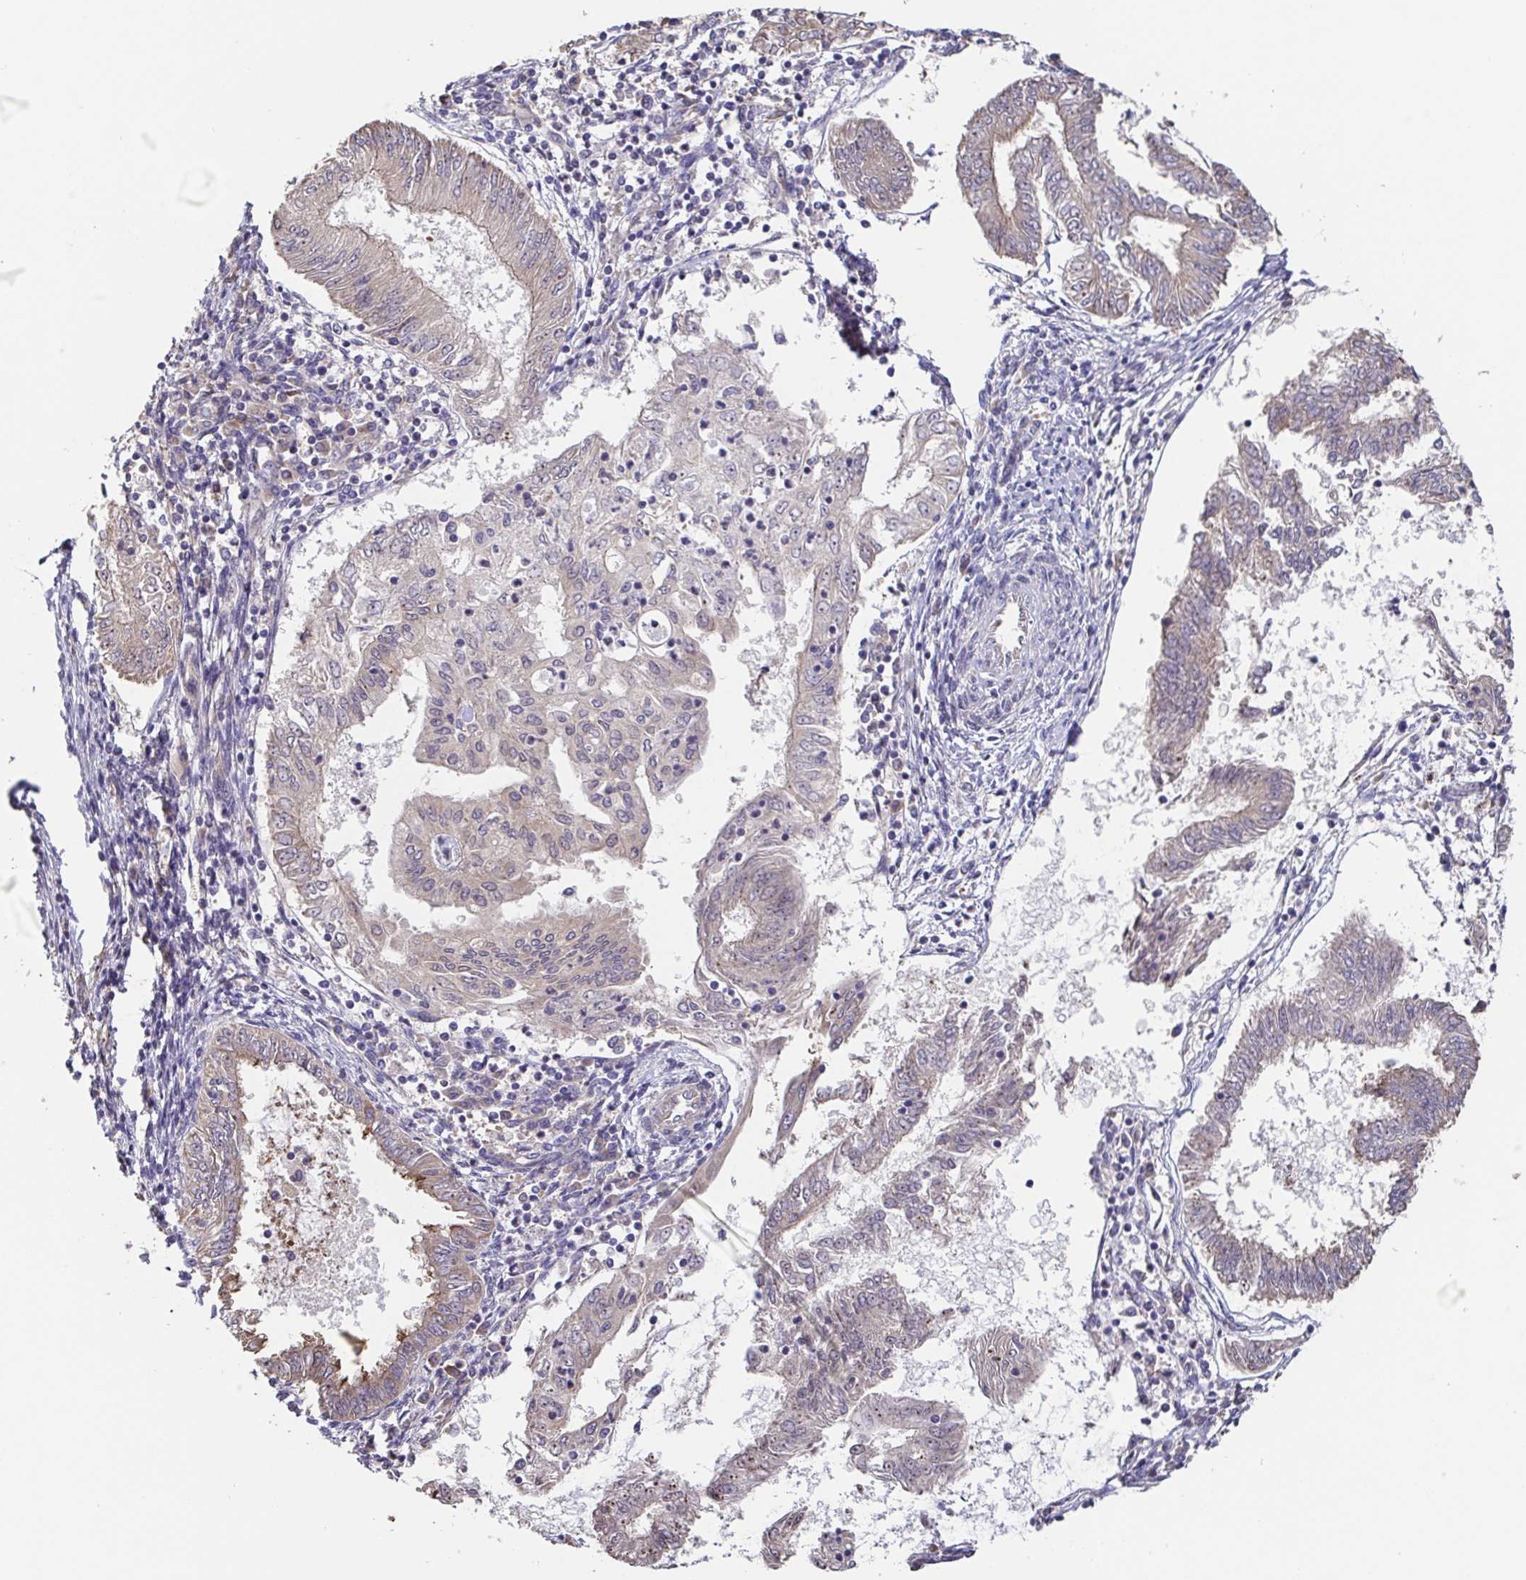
{"staining": {"intensity": "weak", "quantity": "<25%", "location": "cytoplasmic/membranous"}, "tissue": "endometrial cancer", "cell_type": "Tumor cells", "image_type": "cancer", "snomed": [{"axis": "morphology", "description": "Adenocarcinoma, NOS"}, {"axis": "topography", "description": "Endometrium"}], "caption": "Tumor cells are negative for protein expression in human endometrial cancer.", "gene": "EIF3D", "patient": {"sex": "female", "age": 68}}